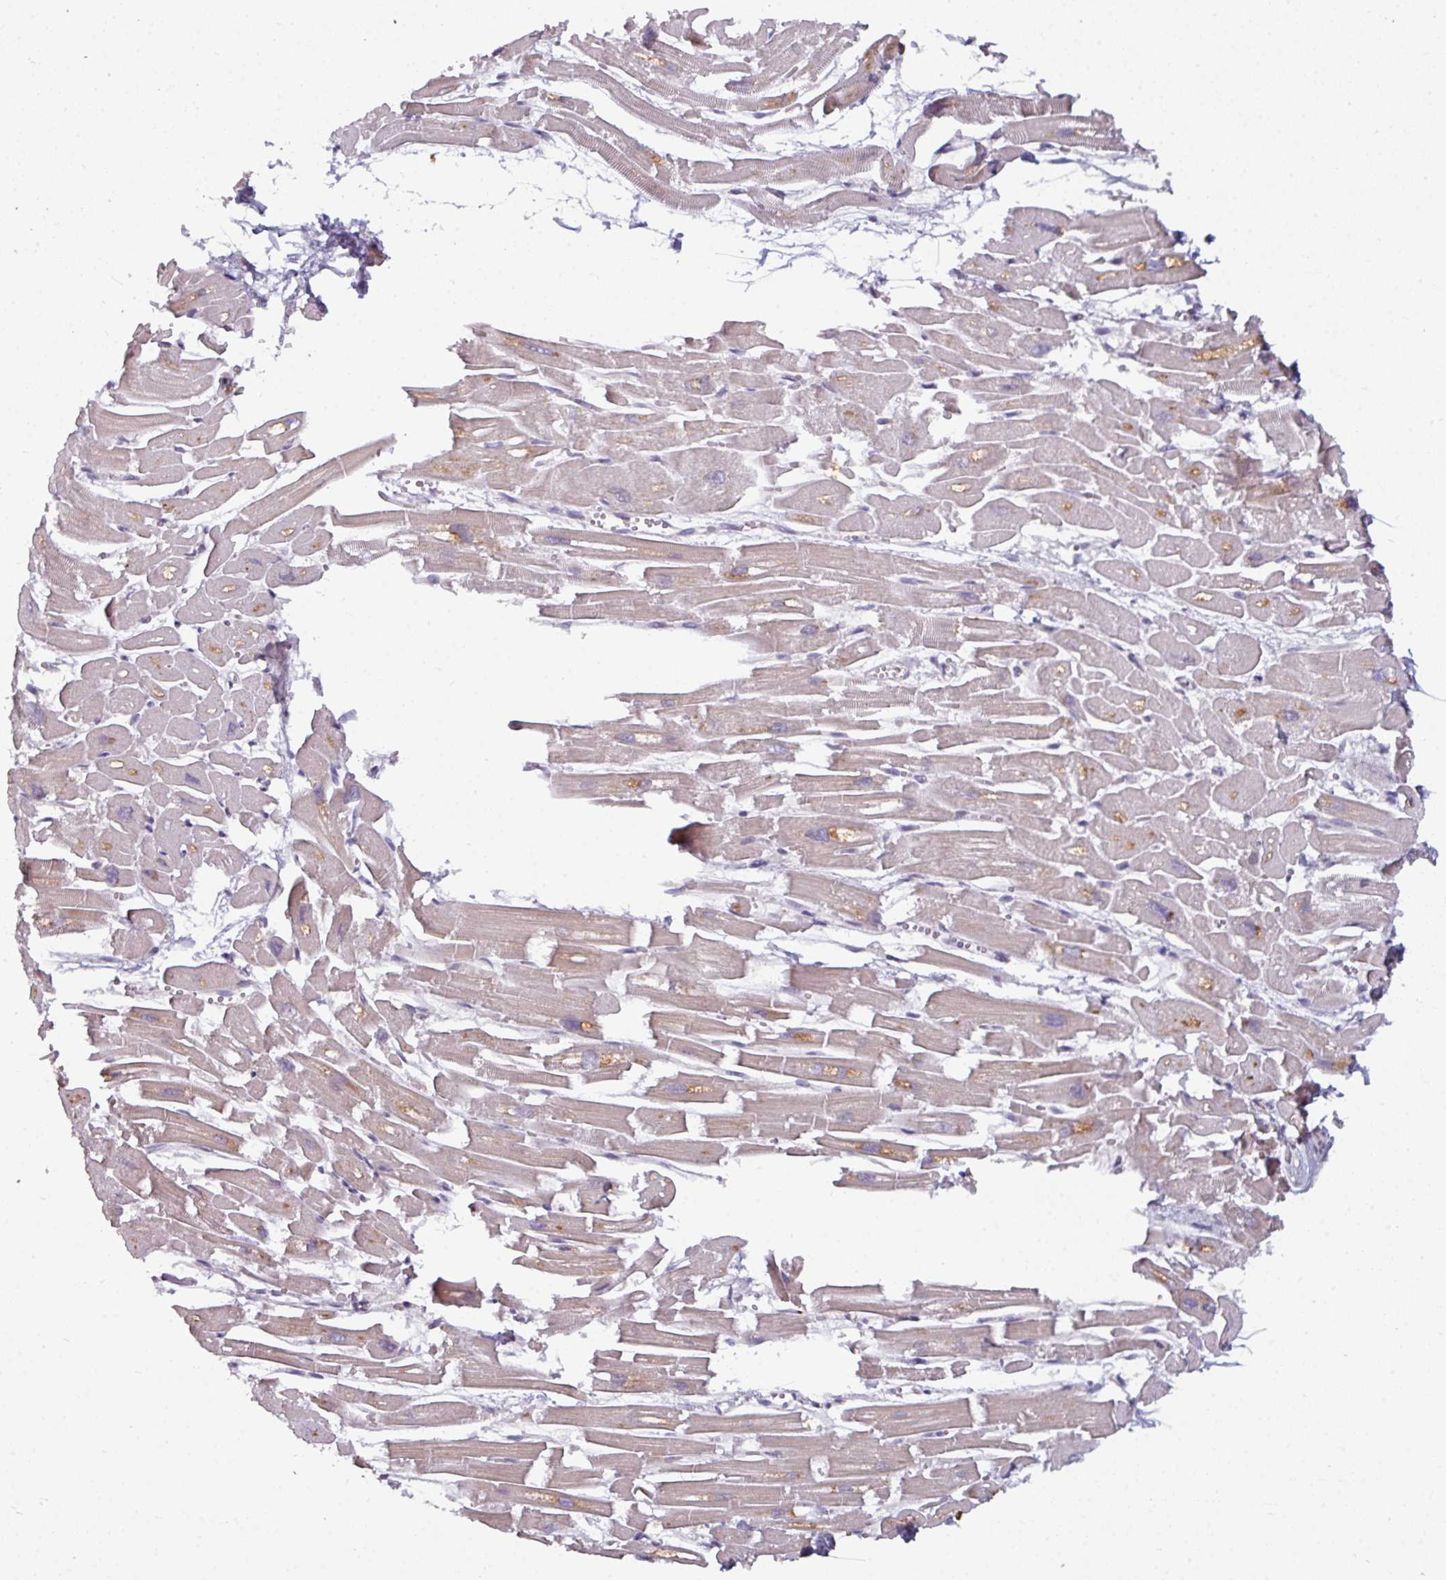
{"staining": {"intensity": "moderate", "quantity": "<25%", "location": "nuclear"}, "tissue": "heart muscle", "cell_type": "Cardiomyocytes", "image_type": "normal", "snomed": [{"axis": "morphology", "description": "Normal tissue, NOS"}, {"axis": "topography", "description": "Heart"}], "caption": "An immunohistochemistry micrograph of unremarkable tissue is shown. Protein staining in brown shows moderate nuclear positivity in heart muscle within cardiomyocytes.", "gene": "SWSAP1", "patient": {"sex": "male", "age": 54}}